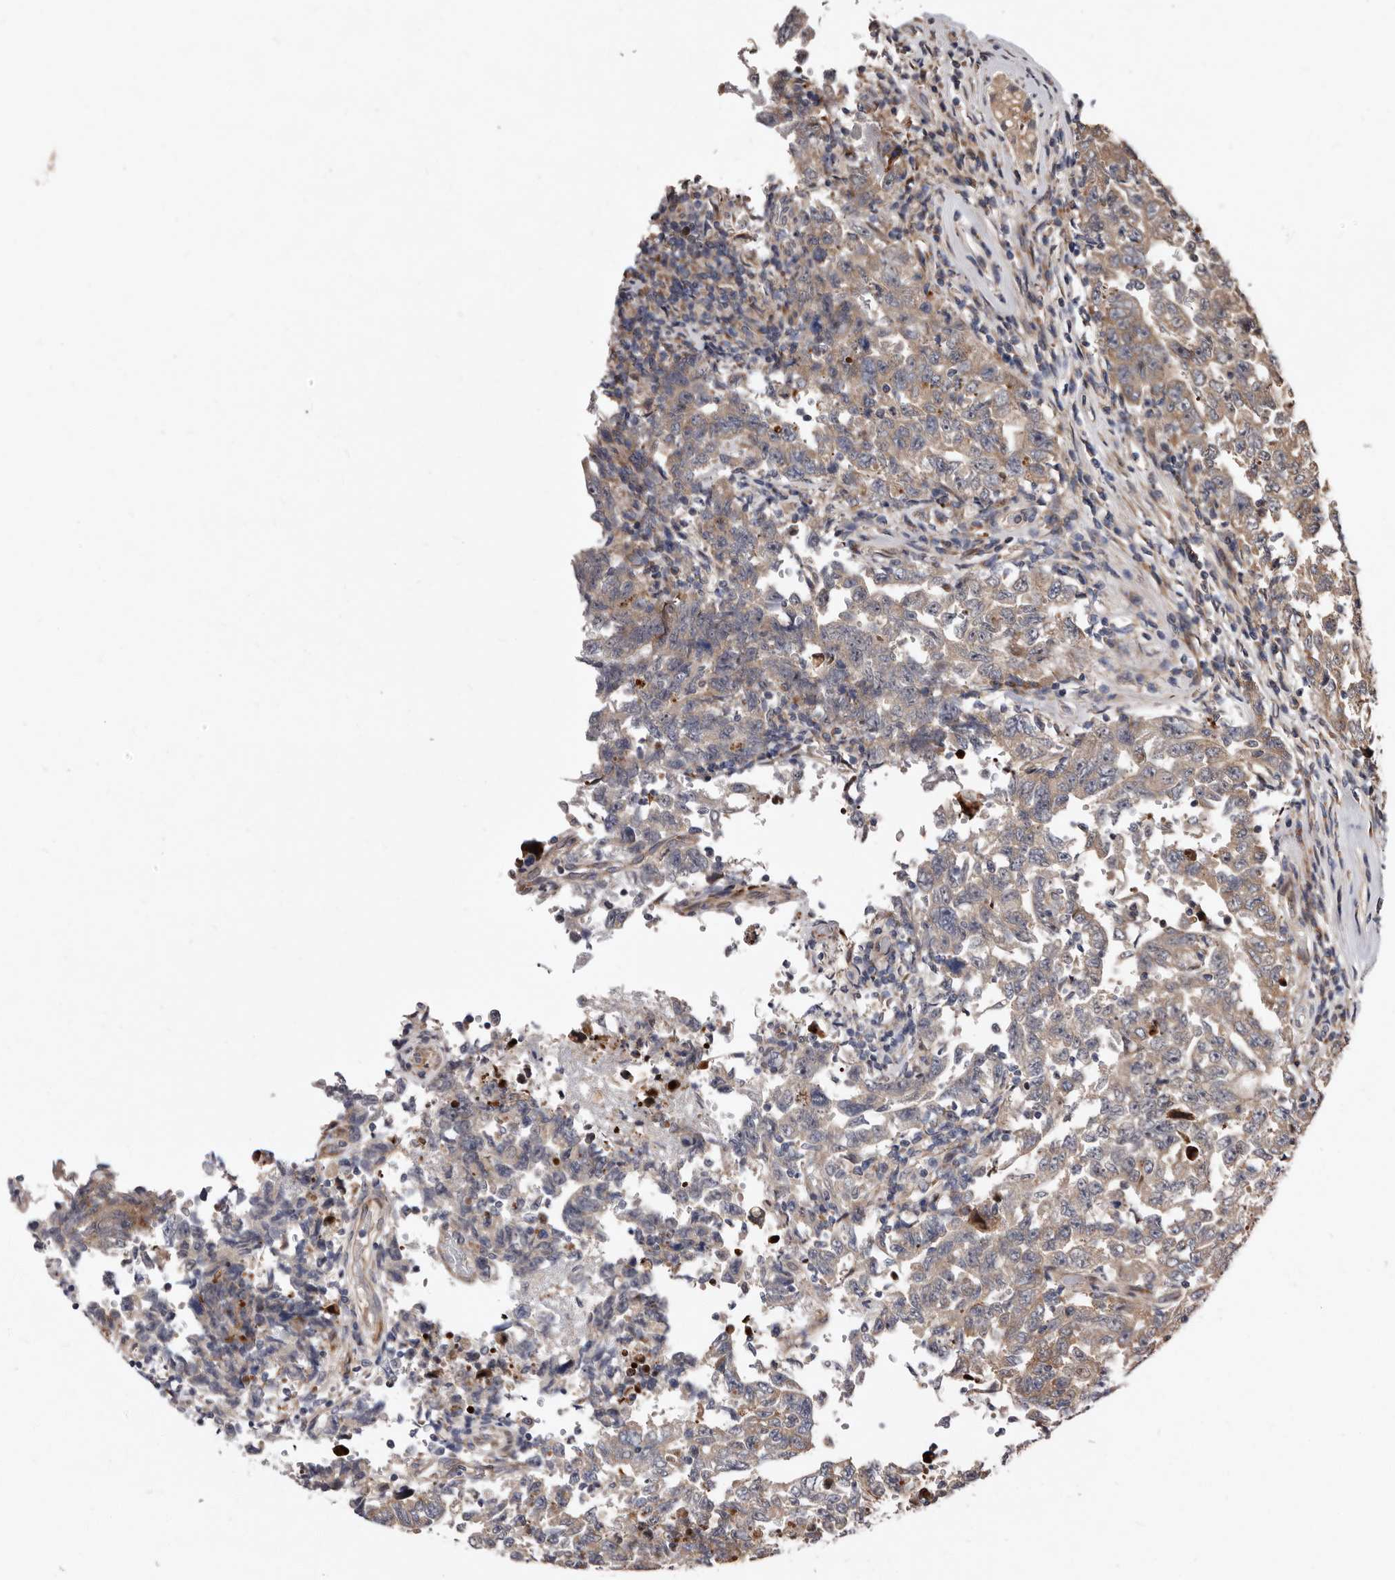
{"staining": {"intensity": "weak", "quantity": "25%-75%", "location": "cytoplasmic/membranous"}, "tissue": "testis cancer", "cell_type": "Tumor cells", "image_type": "cancer", "snomed": [{"axis": "morphology", "description": "Carcinoma, Embryonal, NOS"}, {"axis": "topography", "description": "Testis"}], "caption": "Immunohistochemical staining of testis cancer demonstrates weak cytoplasmic/membranous protein staining in about 25%-75% of tumor cells. (Stains: DAB in brown, nuclei in blue, Microscopy: brightfield microscopy at high magnification).", "gene": "WEE2", "patient": {"sex": "male", "age": 26}}